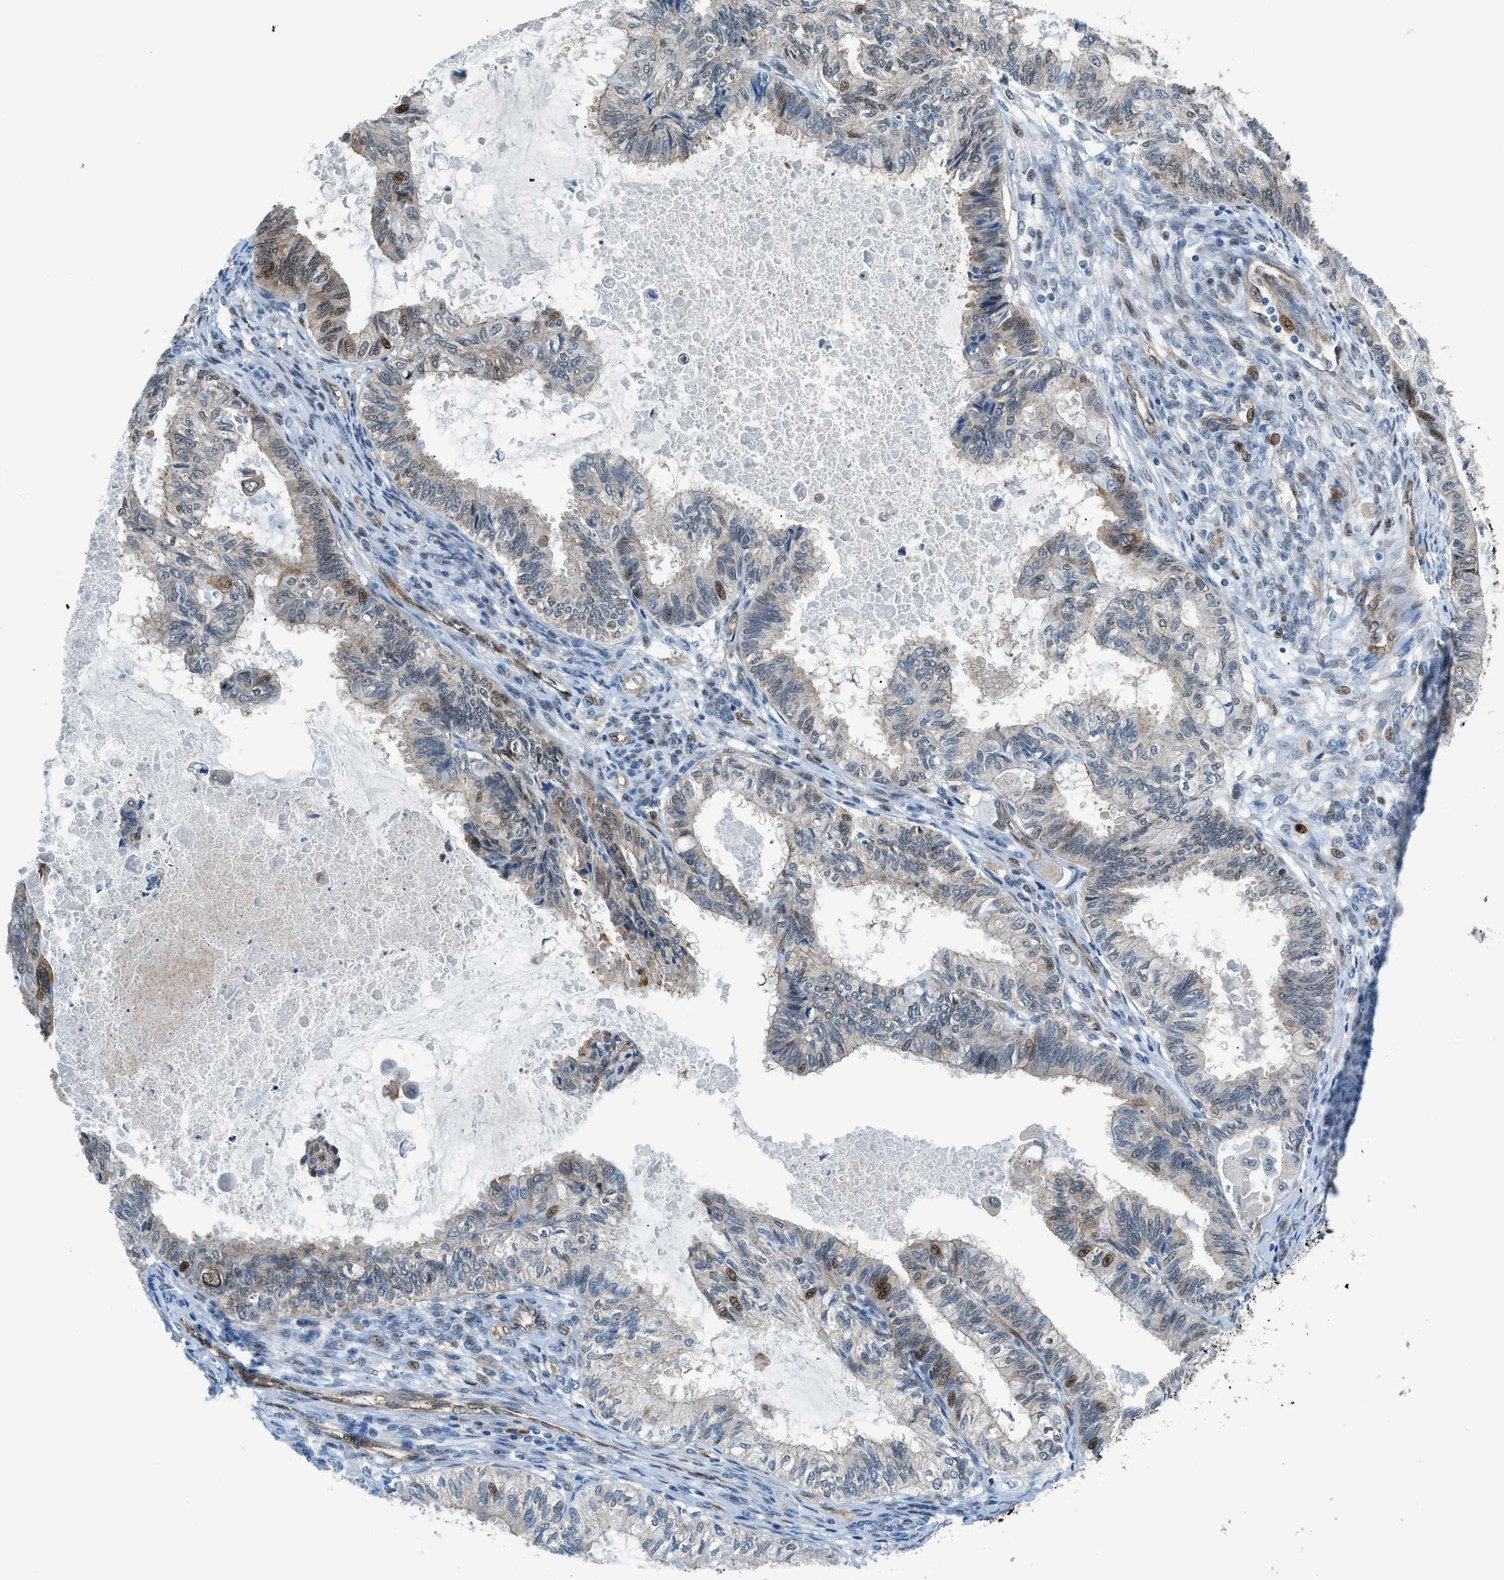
{"staining": {"intensity": "strong", "quantity": "<25%", "location": "cytoplasmic/membranous,nuclear"}, "tissue": "cervical cancer", "cell_type": "Tumor cells", "image_type": "cancer", "snomed": [{"axis": "morphology", "description": "Normal tissue, NOS"}, {"axis": "morphology", "description": "Adenocarcinoma, NOS"}, {"axis": "topography", "description": "Cervix"}, {"axis": "topography", "description": "Endometrium"}], "caption": "Immunohistochemical staining of cervical cancer reveals medium levels of strong cytoplasmic/membranous and nuclear expression in about <25% of tumor cells.", "gene": "YWHAE", "patient": {"sex": "female", "age": 86}}